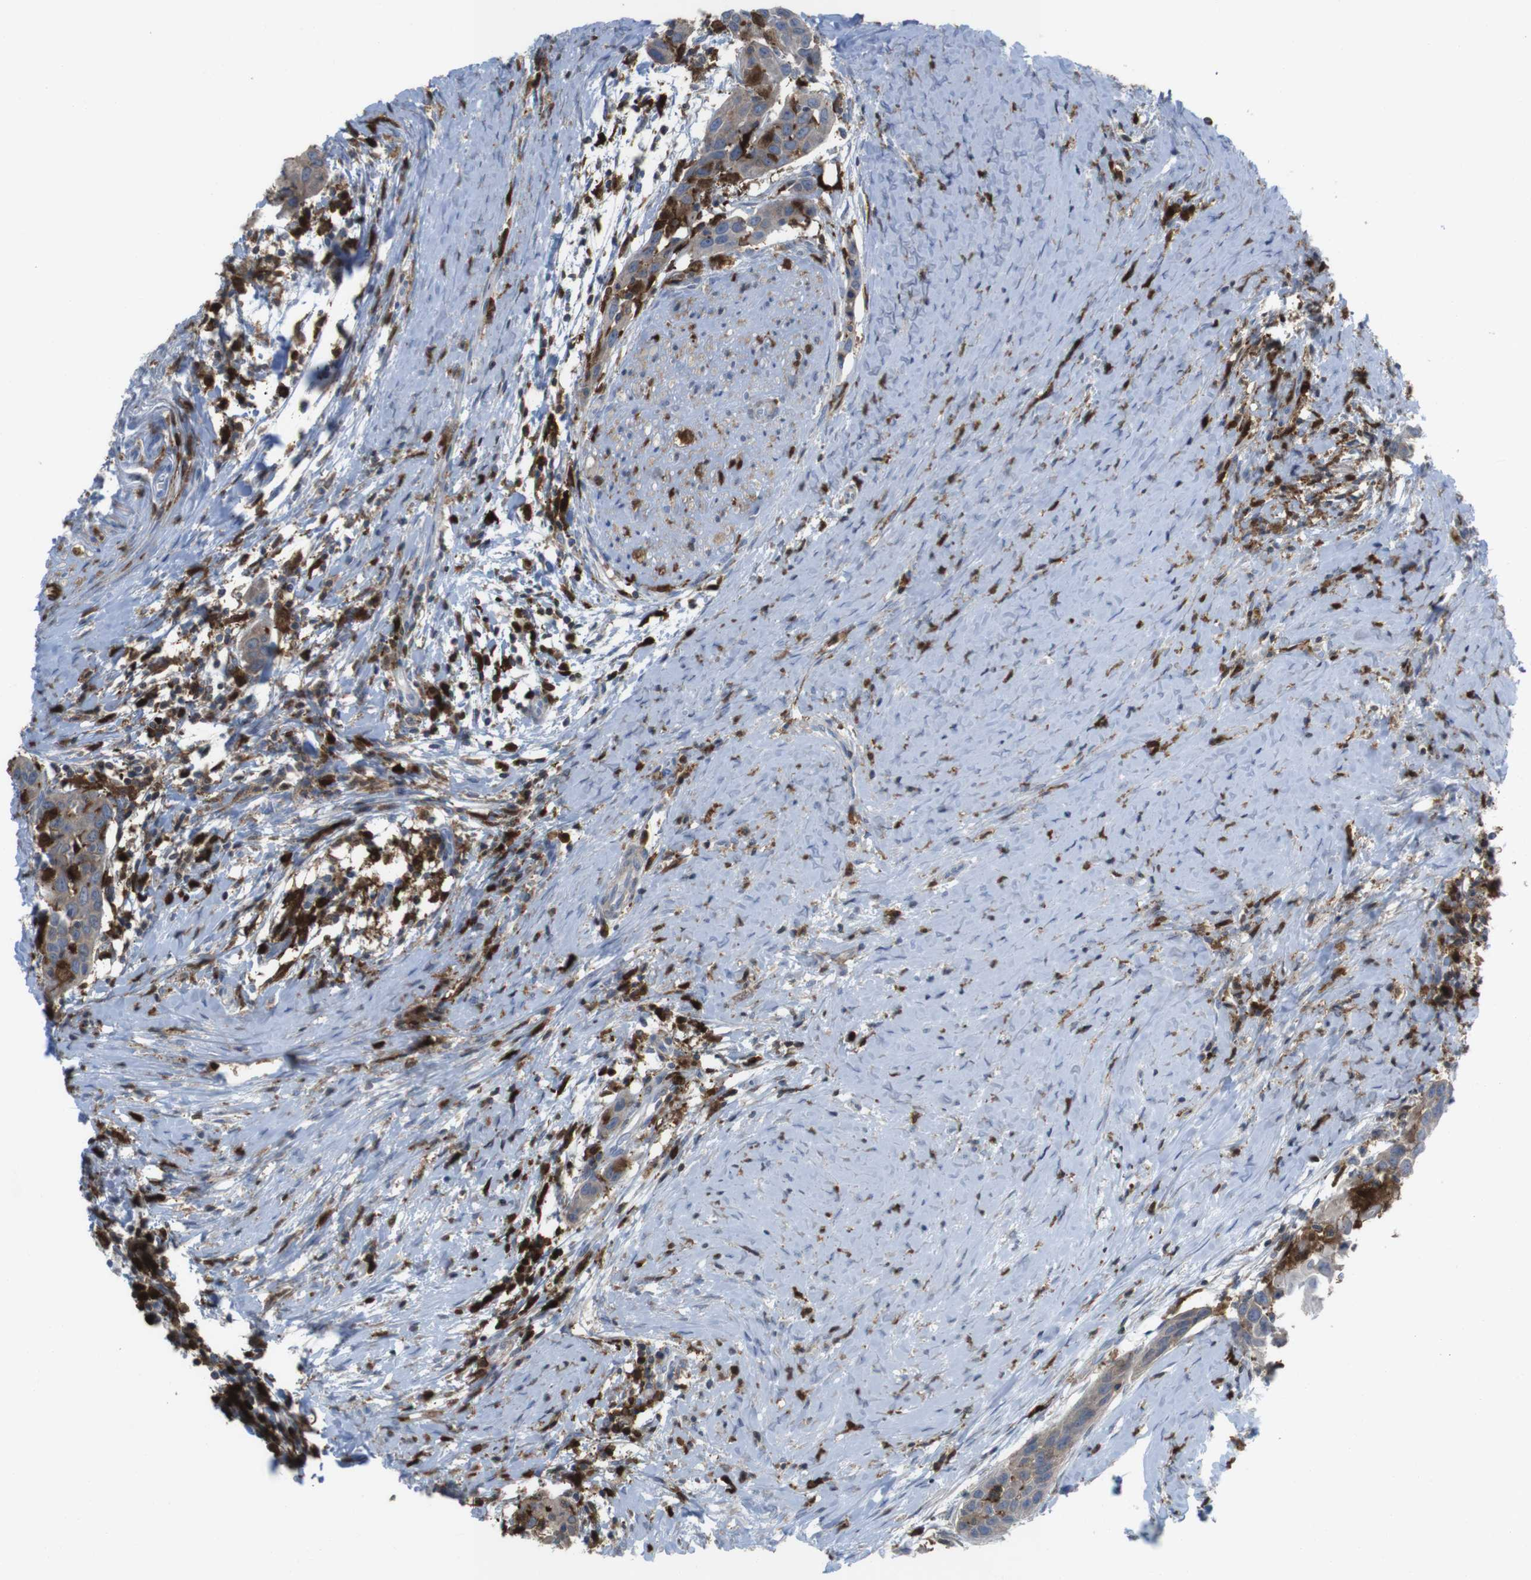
{"staining": {"intensity": "weak", "quantity": ">75%", "location": "cytoplasmic/membranous"}, "tissue": "head and neck cancer", "cell_type": "Tumor cells", "image_type": "cancer", "snomed": [{"axis": "morphology", "description": "Squamous cell carcinoma, NOS"}, {"axis": "topography", "description": "Oral tissue"}, {"axis": "topography", "description": "Head-Neck"}], "caption": "This image shows immunohistochemistry staining of head and neck squamous cell carcinoma, with low weak cytoplasmic/membranous staining in approximately >75% of tumor cells.", "gene": "PRKCD", "patient": {"sex": "female", "age": 50}}